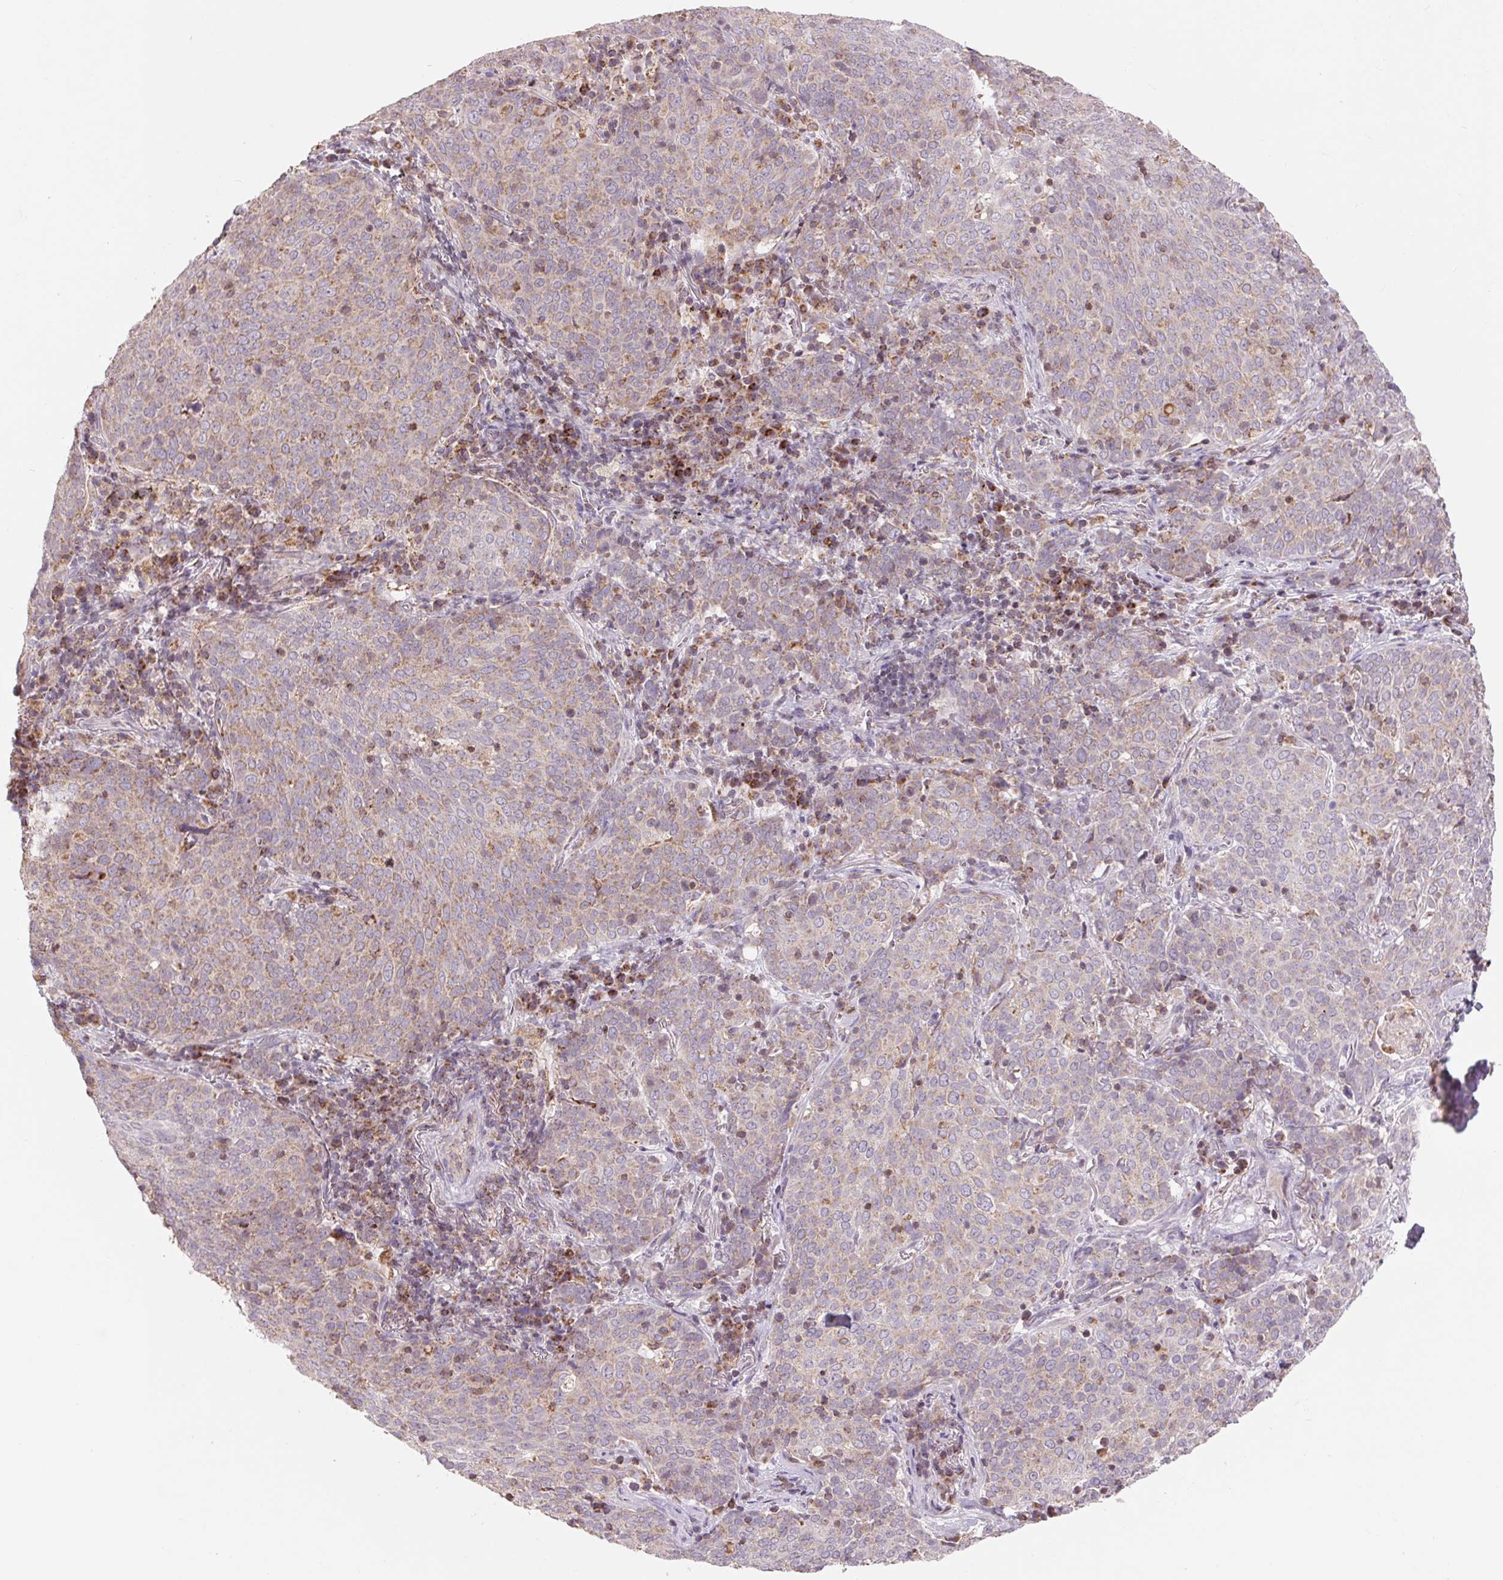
{"staining": {"intensity": "weak", "quantity": "25%-75%", "location": "cytoplasmic/membranous"}, "tissue": "lung cancer", "cell_type": "Tumor cells", "image_type": "cancer", "snomed": [{"axis": "morphology", "description": "Squamous cell carcinoma, NOS"}, {"axis": "topography", "description": "Lung"}], "caption": "Immunohistochemistry staining of squamous cell carcinoma (lung), which exhibits low levels of weak cytoplasmic/membranous positivity in about 25%-75% of tumor cells indicating weak cytoplasmic/membranous protein staining. The staining was performed using DAB (brown) for protein detection and nuclei were counterstained in hematoxylin (blue).", "gene": "COX6A1", "patient": {"sex": "male", "age": 82}}